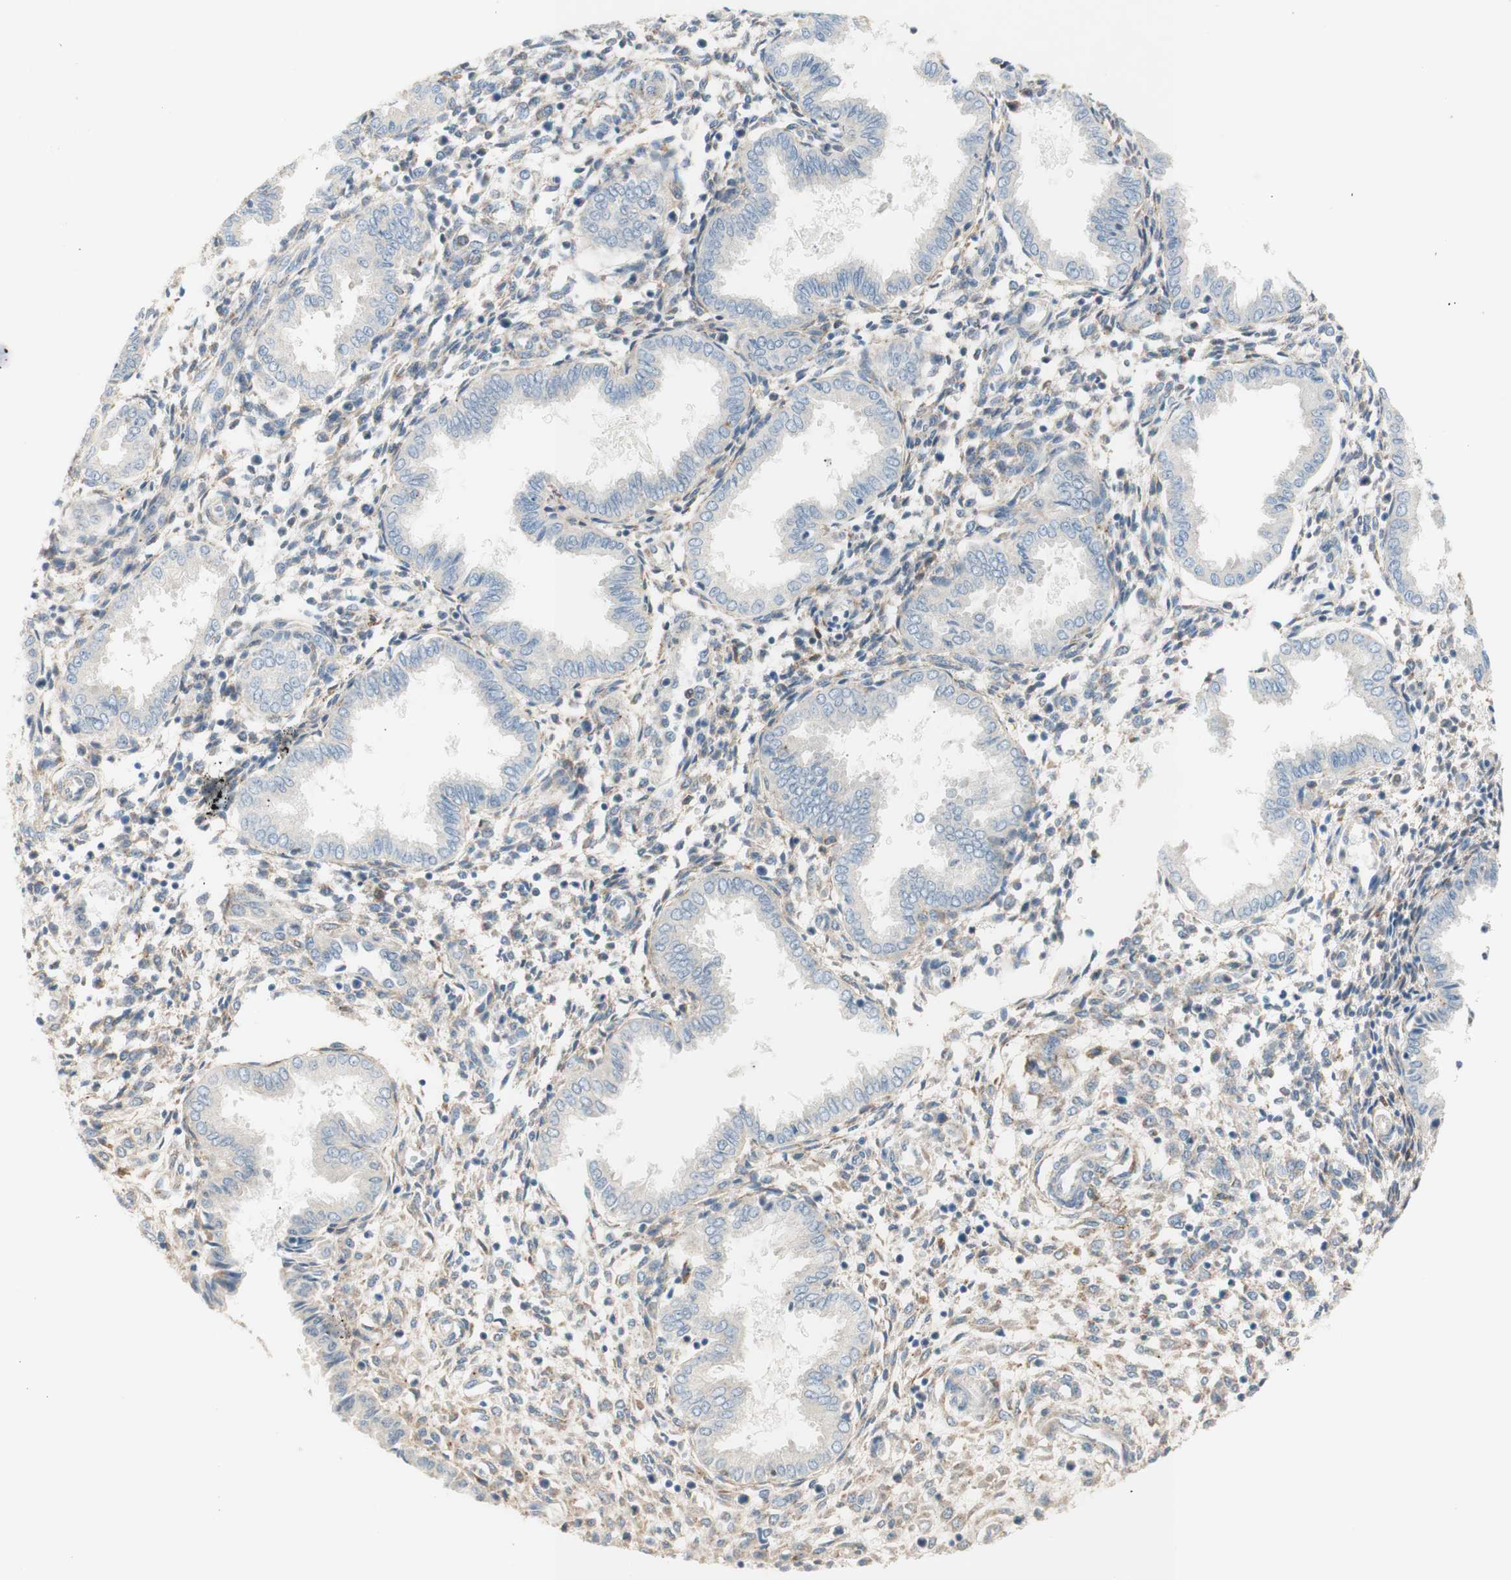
{"staining": {"intensity": "weak", "quantity": "25%-75%", "location": "cytoplasmic/membranous"}, "tissue": "endometrium", "cell_type": "Cells in endometrial stroma", "image_type": "normal", "snomed": [{"axis": "morphology", "description": "Normal tissue, NOS"}, {"axis": "topography", "description": "Endometrium"}], "caption": "Immunohistochemical staining of normal endometrium displays low levels of weak cytoplasmic/membranous positivity in about 25%-75% of cells in endometrial stroma. The staining is performed using DAB (3,3'-diaminobenzidine) brown chromogen to label protein expression. The nuclei are counter-stained blue using hematoxylin.", "gene": "GAPT", "patient": {"sex": "female", "age": 33}}